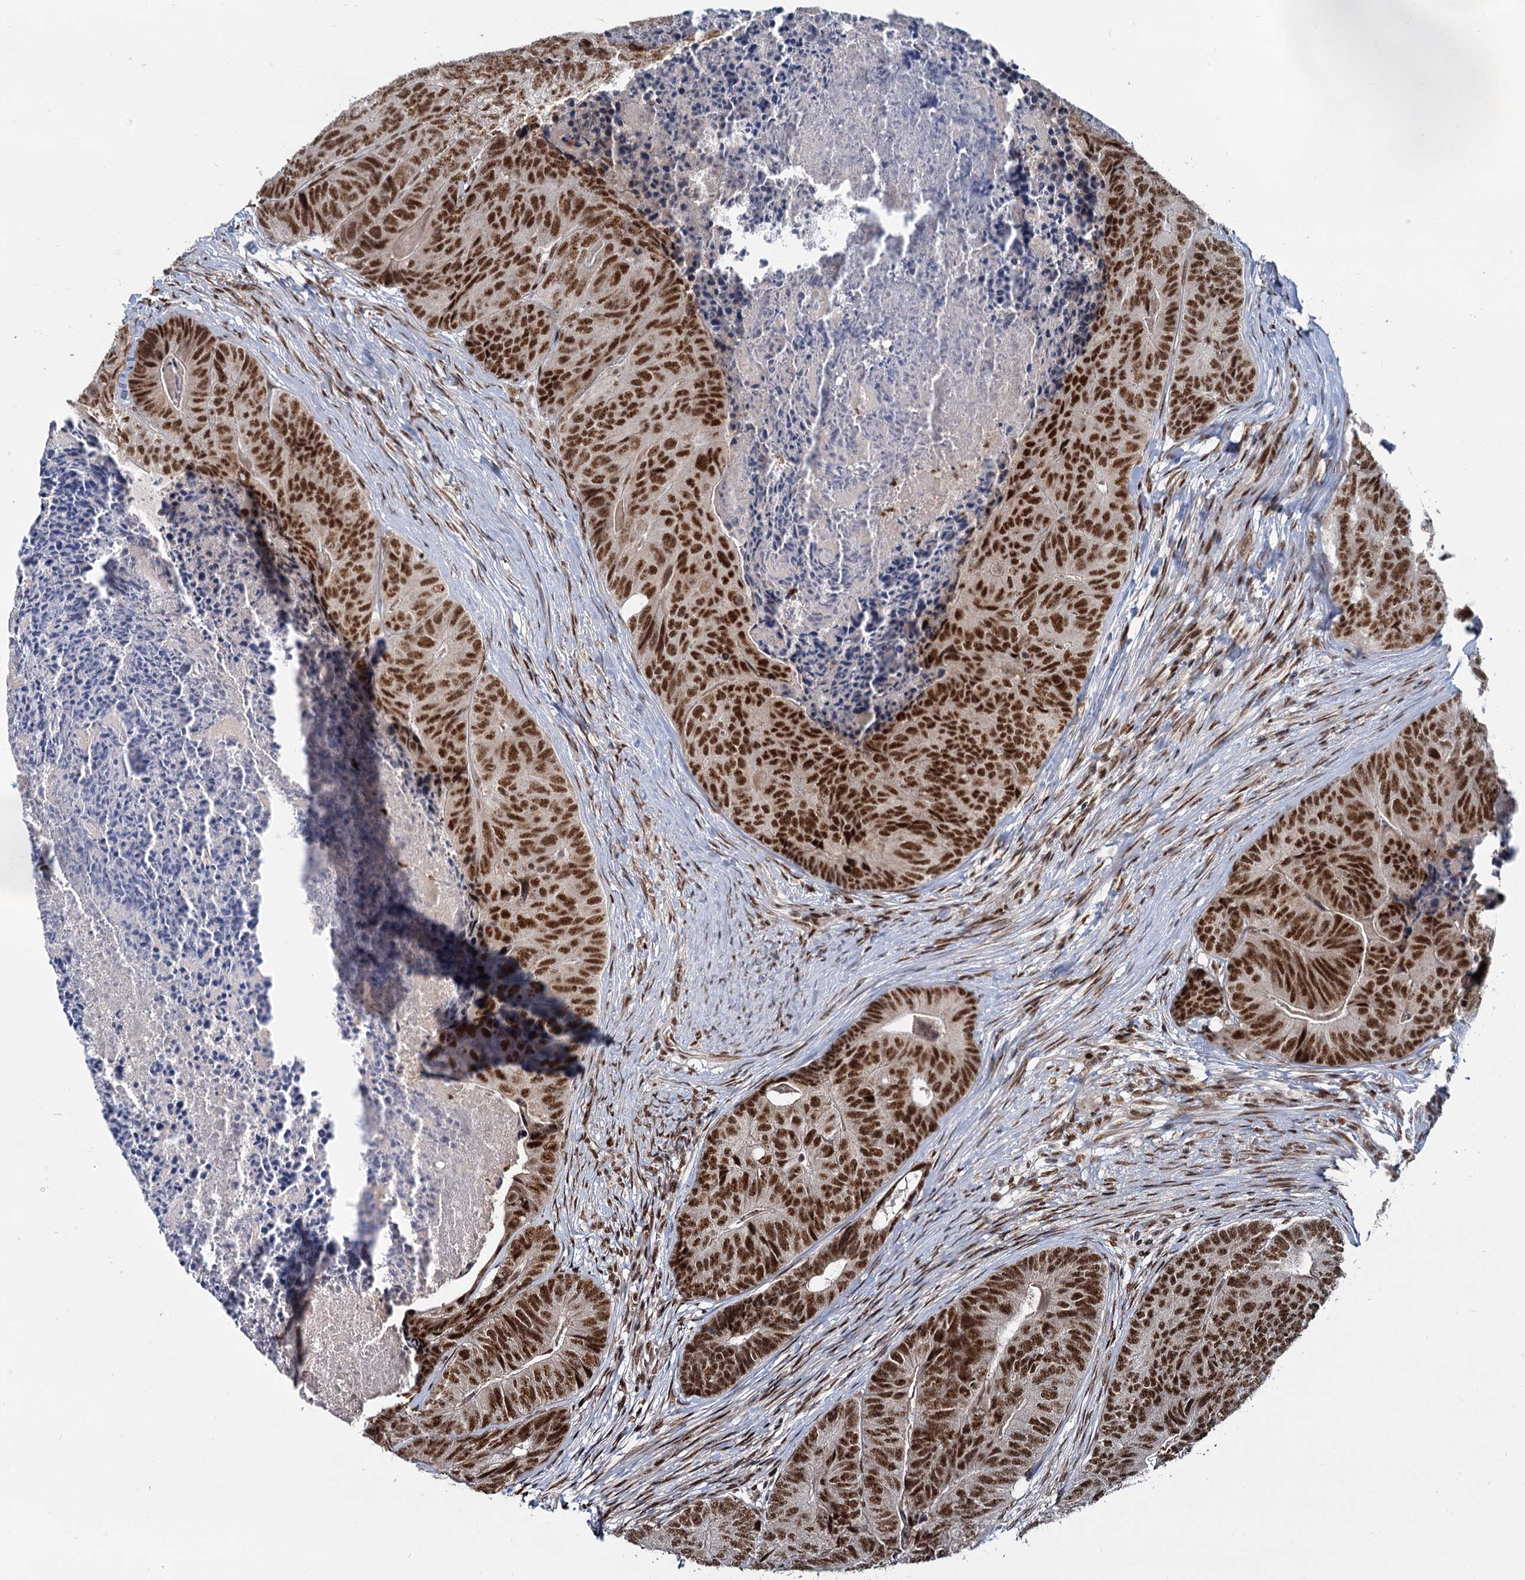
{"staining": {"intensity": "strong", "quantity": ">75%", "location": "nuclear"}, "tissue": "colorectal cancer", "cell_type": "Tumor cells", "image_type": "cancer", "snomed": [{"axis": "morphology", "description": "Adenocarcinoma, NOS"}, {"axis": "topography", "description": "Colon"}], "caption": "The histopathology image exhibits a brown stain indicating the presence of a protein in the nuclear of tumor cells in colorectal cancer (adenocarcinoma).", "gene": "WBP4", "patient": {"sex": "female", "age": 67}}